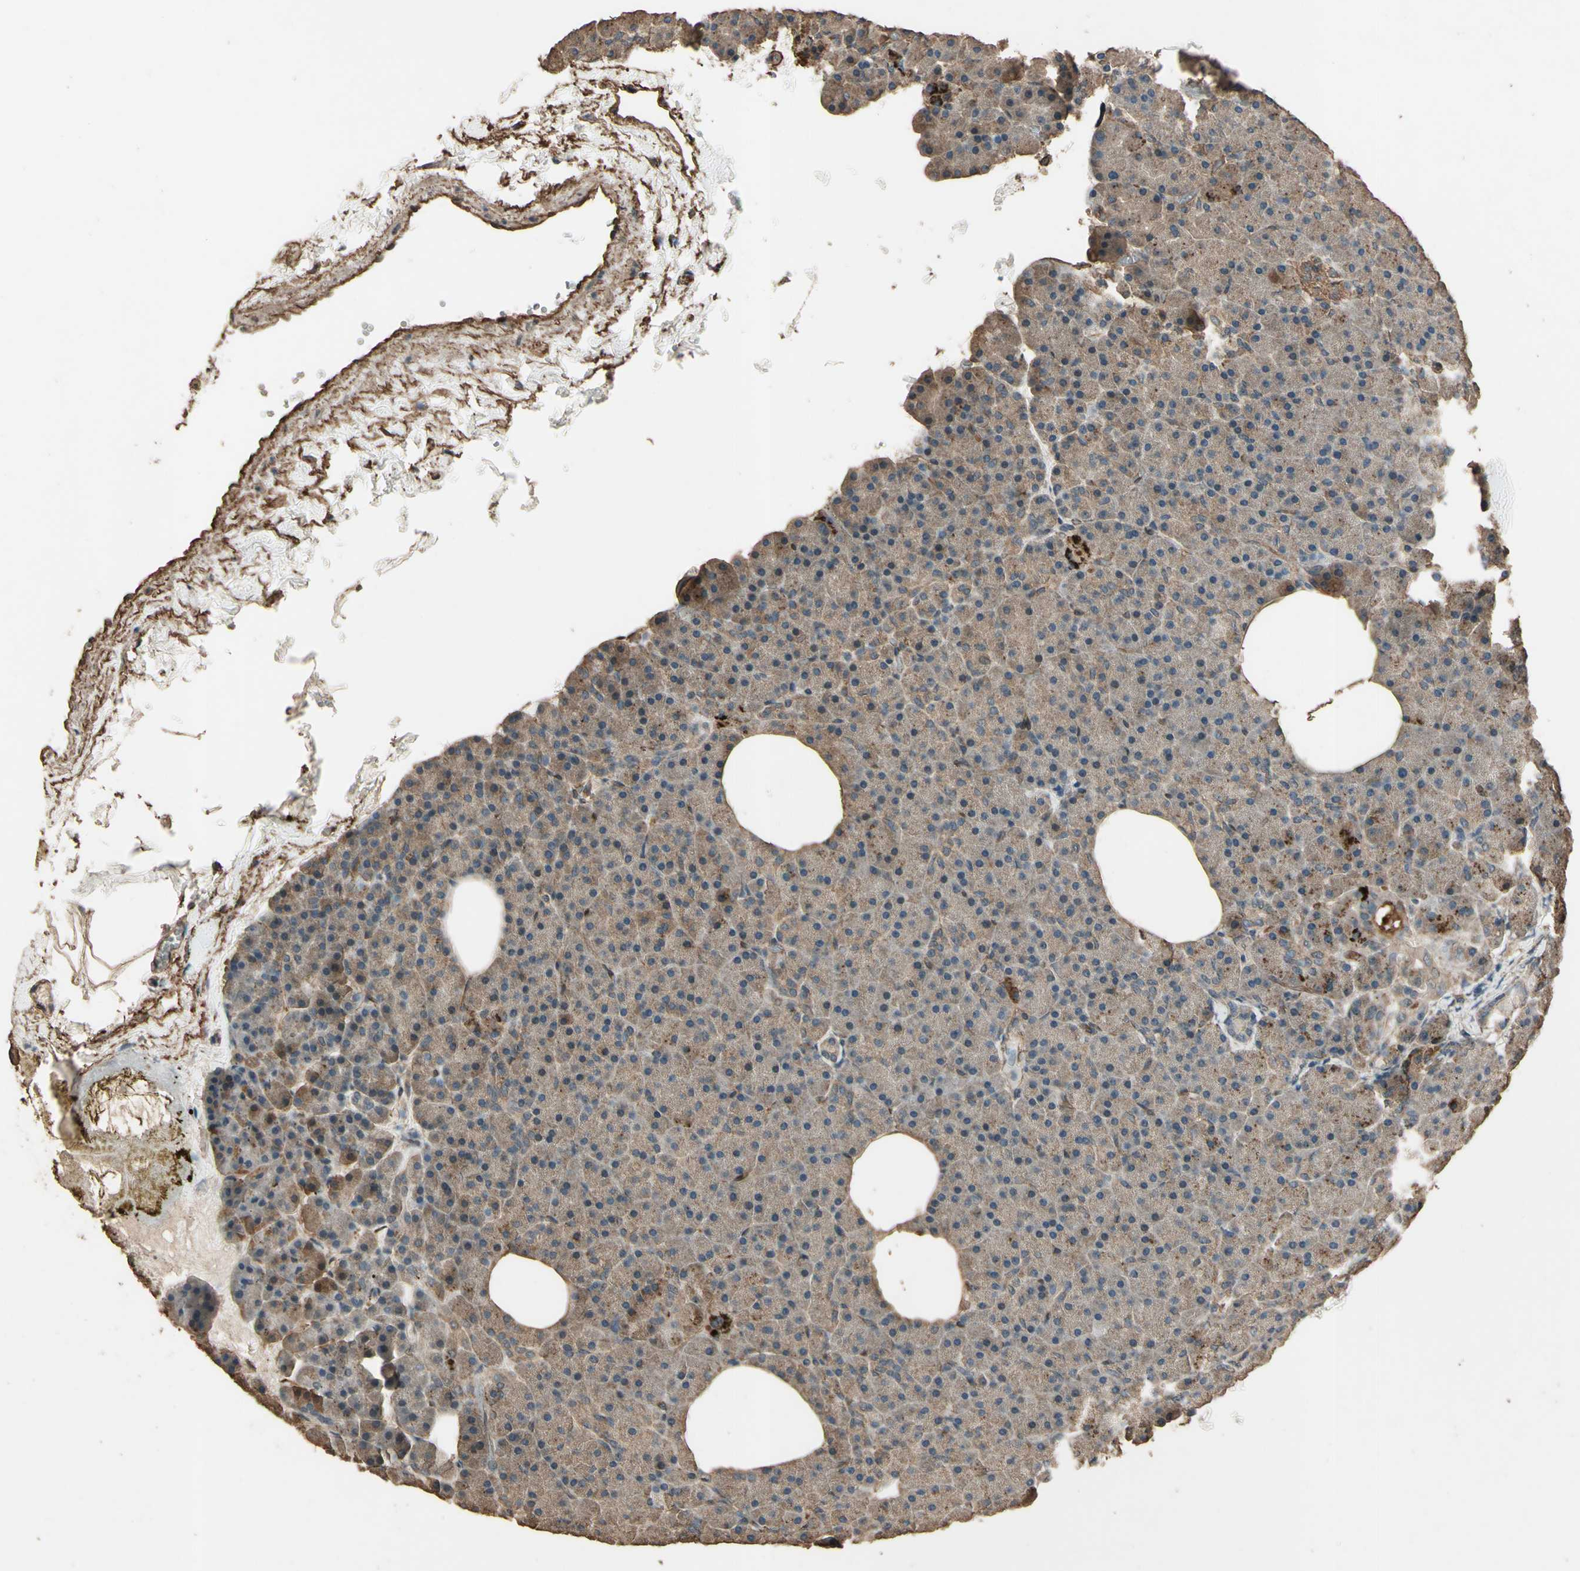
{"staining": {"intensity": "weak", "quantity": ">75%", "location": "cytoplasmic/membranous"}, "tissue": "pancreas", "cell_type": "Exocrine glandular cells", "image_type": "normal", "snomed": [{"axis": "morphology", "description": "Normal tissue, NOS"}, {"axis": "topography", "description": "Pancreas"}], "caption": "IHC of normal pancreas exhibits low levels of weak cytoplasmic/membranous staining in approximately >75% of exocrine glandular cells. Using DAB (3,3'-diaminobenzidine) (brown) and hematoxylin (blue) stains, captured at high magnification using brightfield microscopy.", "gene": "TSPO", "patient": {"sex": "female", "age": 35}}